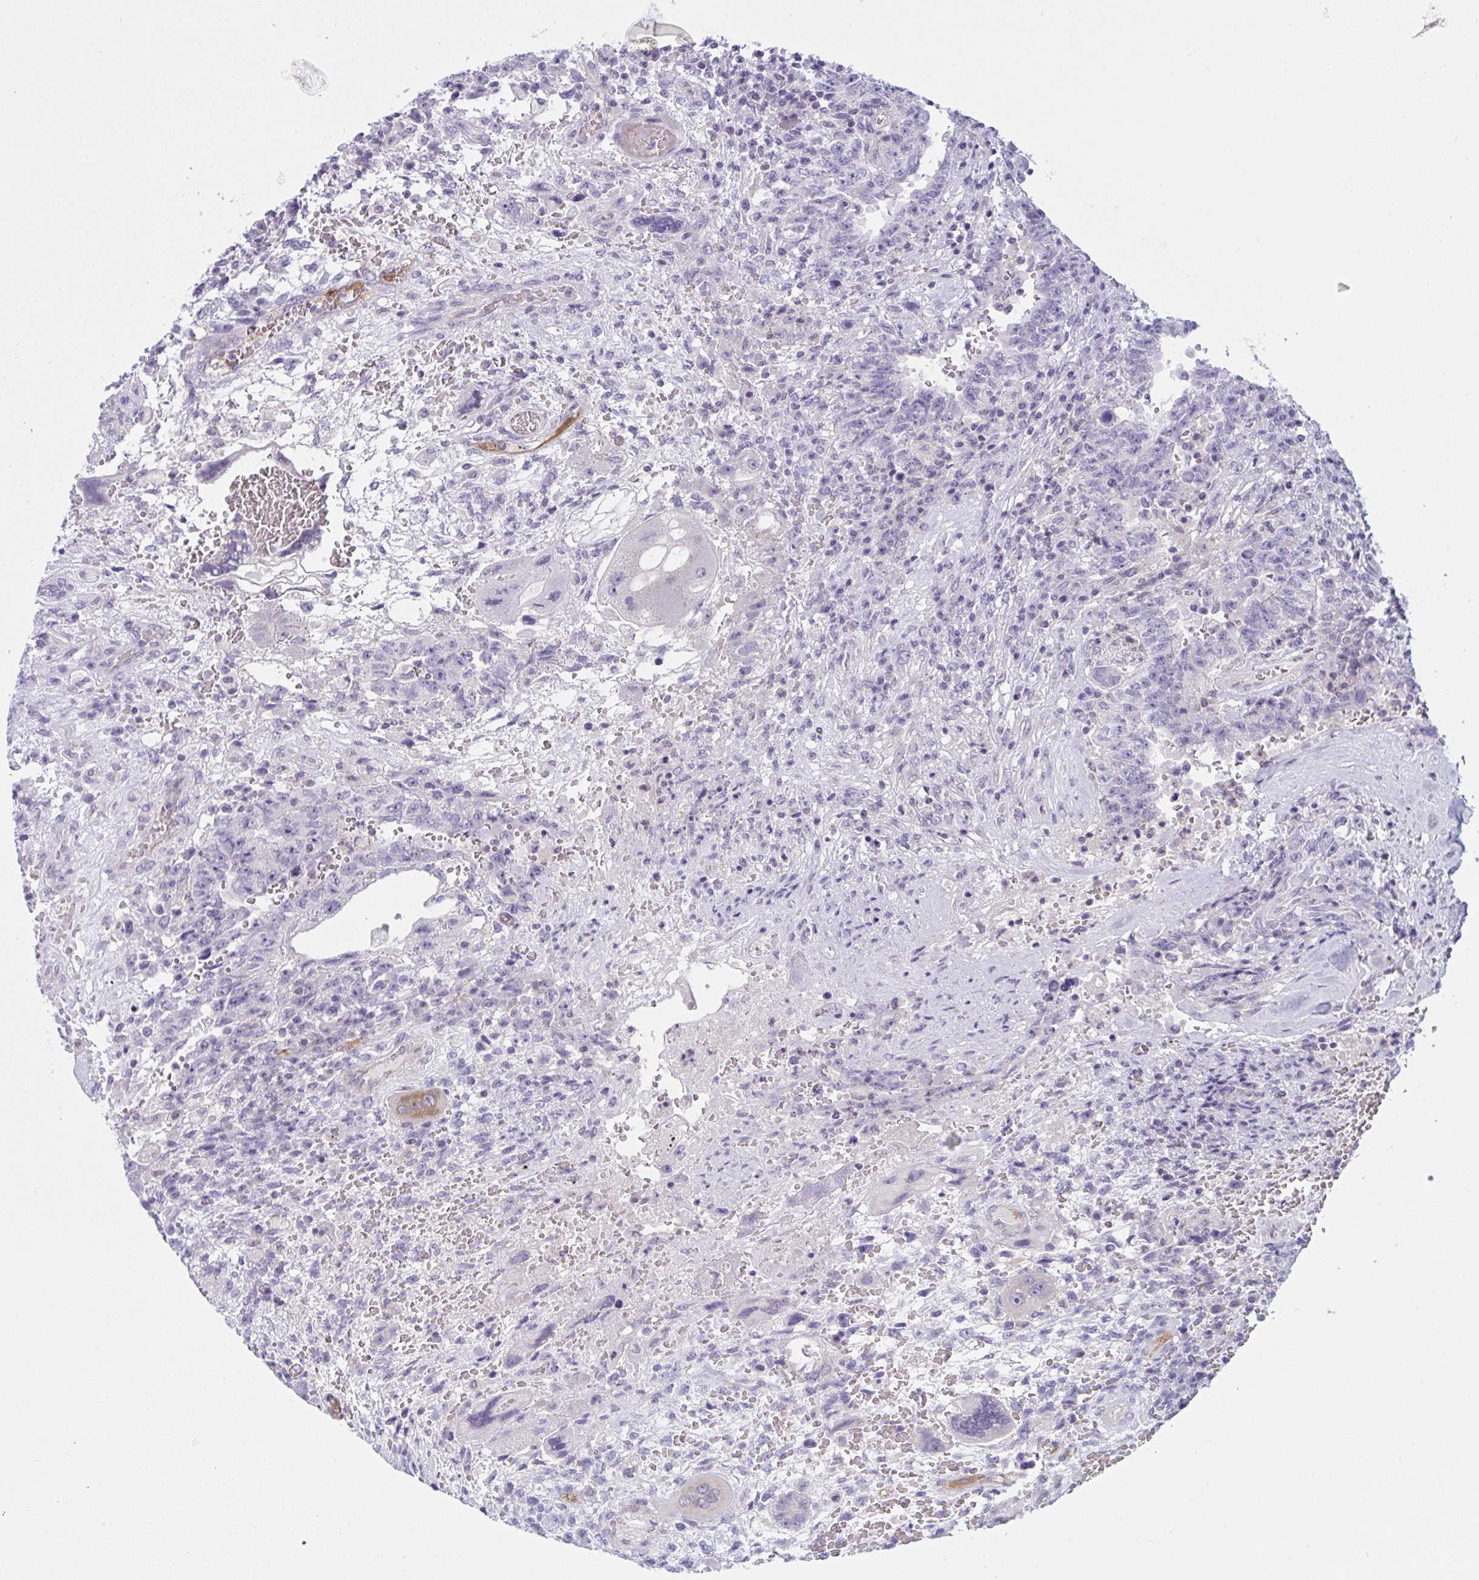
{"staining": {"intensity": "negative", "quantity": "none", "location": "none"}, "tissue": "testis cancer", "cell_type": "Tumor cells", "image_type": "cancer", "snomed": [{"axis": "morphology", "description": "Carcinoma, Embryonal, NOS"}, {"axis": "topography", "description": "Testis"}], "caption": "The histopathology image exhibits no staining of tumor cells in testis embryonal carcinoma. (Immunohistochemistry (ihc), brightfield microscopy, high magnification).", "gene": "TANK", "patient": {"sex": "male", "age": 26}}